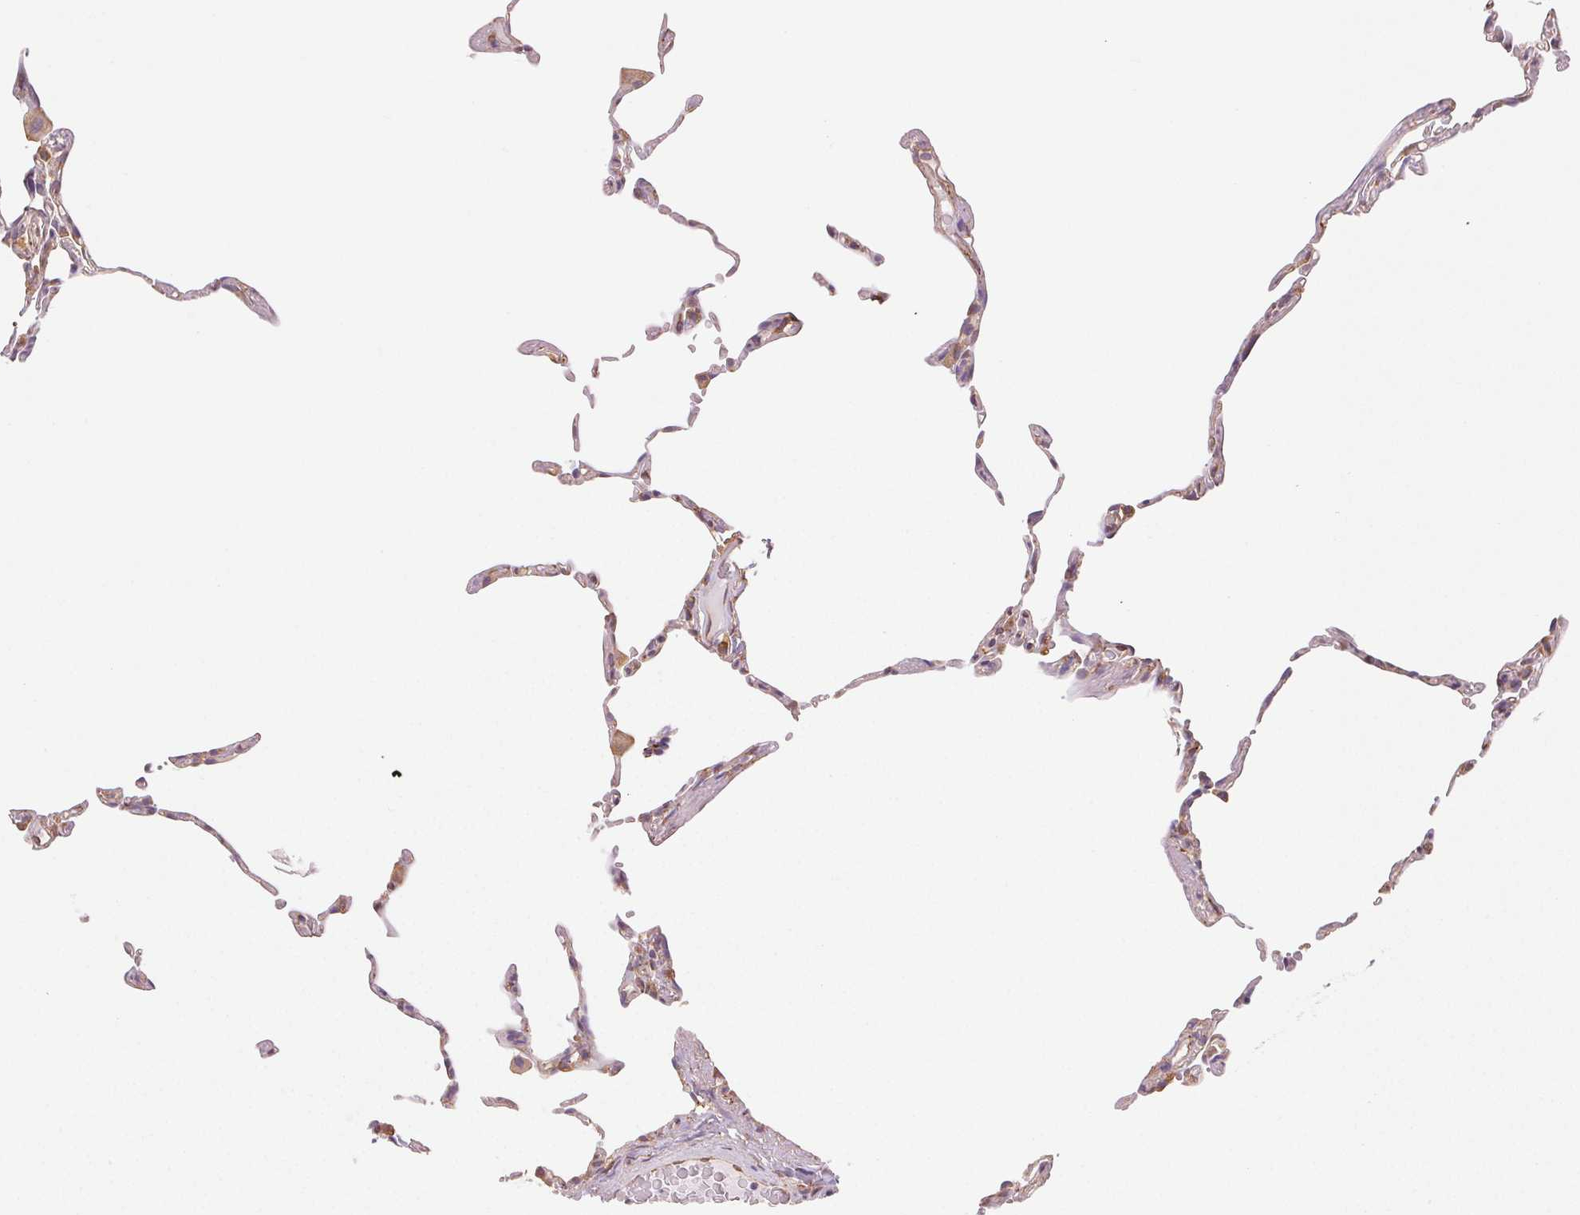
{"staining": {"intensity": "moderate", "quantity": "<25%", "location": "cytoplasmic/membranous"}, "tissue": "lung", "cell_type": "Alveolar cells", "image_type": "normal", "snomed": [{"axis": "morphology", "description": "Normal tissue, NOS"}, {"axis": "topography", "description": "Lung"}], "caption": "High-power microscopy captured an immunohistochemistry (IHC) photomicrograph of unremarkable lung, revealing moderate cytoplasmic/membranous expression in approximately <25% of alveolar cells.", "gene": "RCN3", "patient": {"sex": "female", "age": 57}}